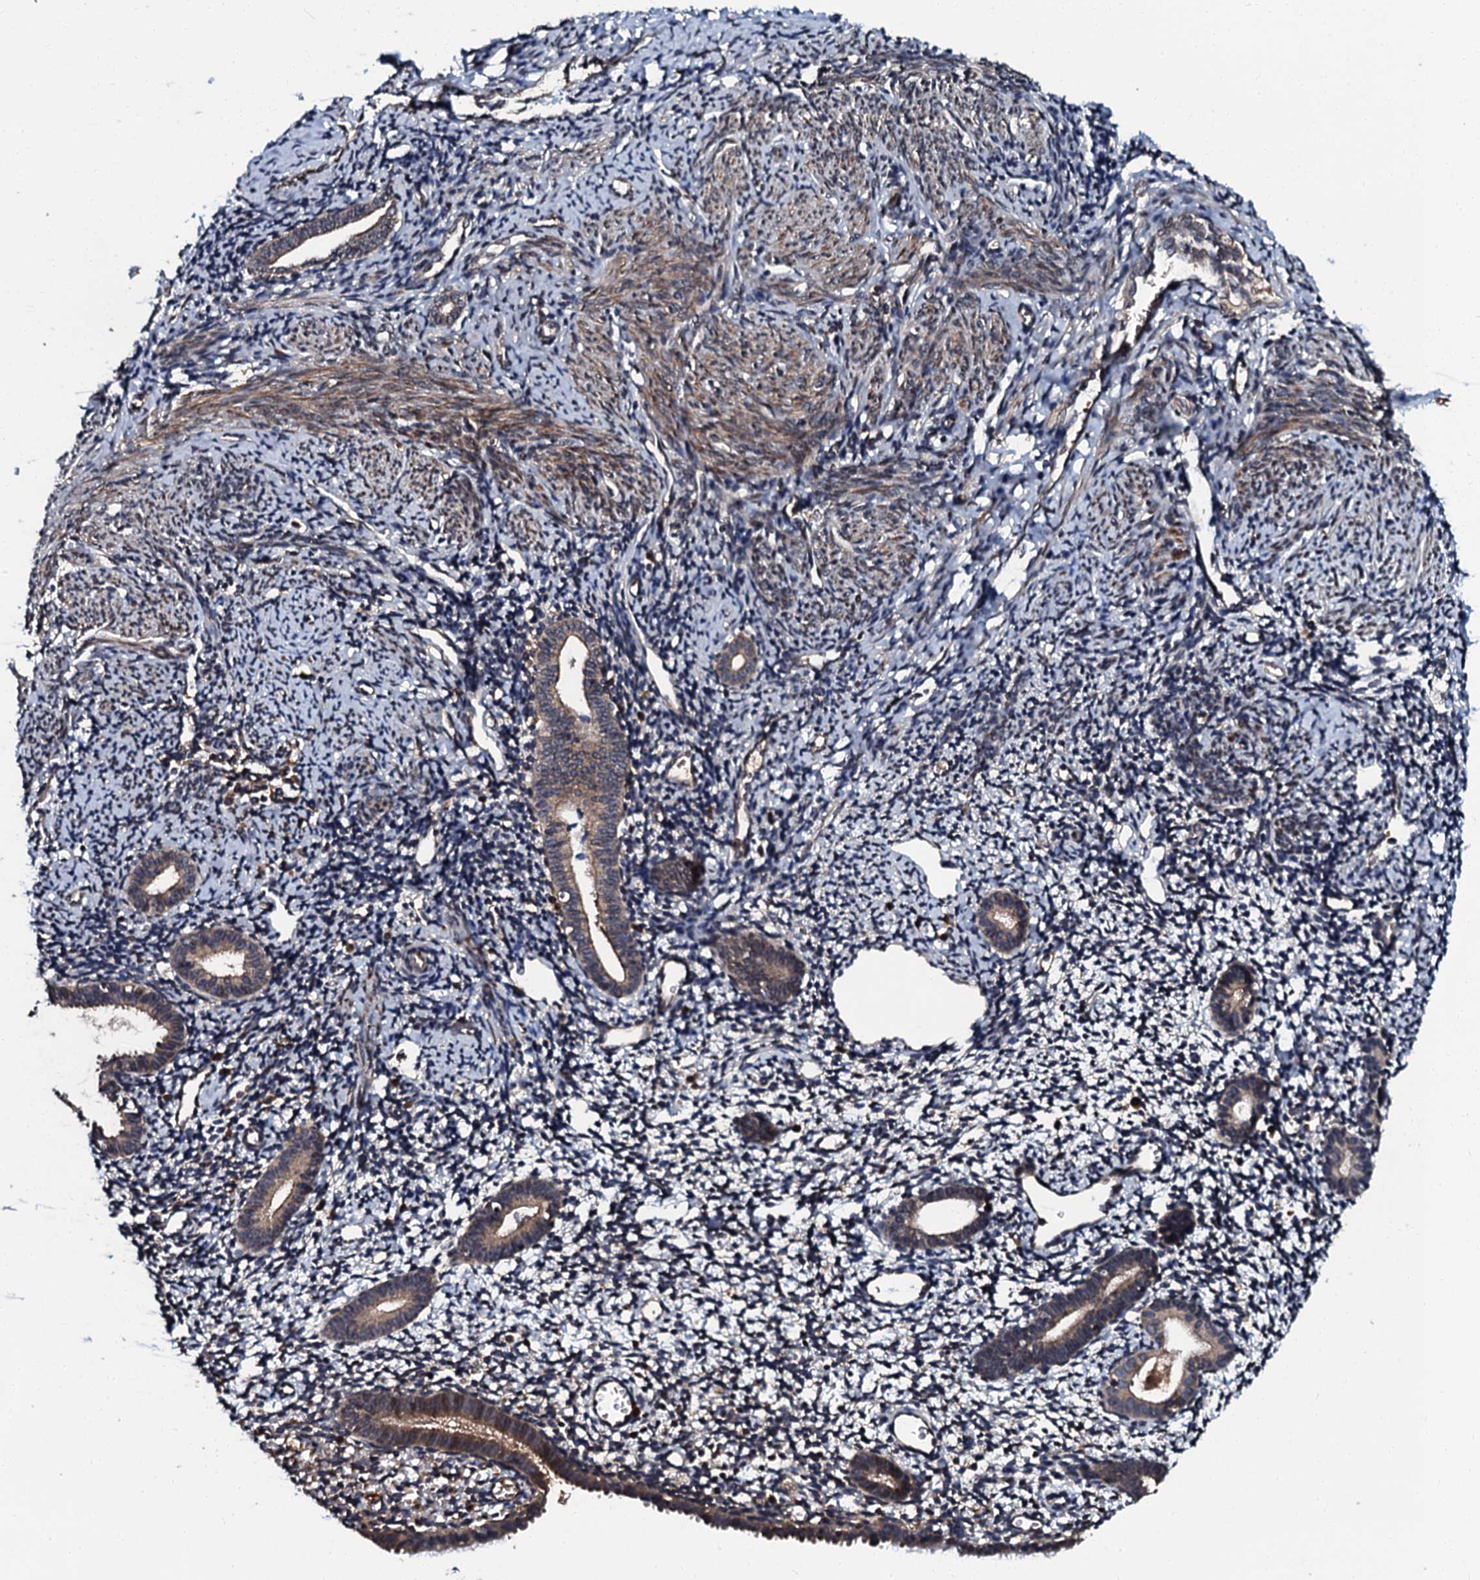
{"staining": {"intensity": "weak", "quantity": "25%-75%", "location": "cytoplasmic/membranous"}, "tissue": "endometrium", "cell_type": "Cells in endometrial stroma", "image_type": "normal", "snomed": [{"axis": "morphology", "description": "Normal tissue, NOS"}, {"axis": "topography", "description": "Endometrium"}], "caption": "Unremarkable endometrium reveals weak cytoplasmic/membranous staining in about 25%-75% of cells in endometrial stroma, visualized by immunohistochemistry. The staining was performed using DAB, with brown indicating positive protein expression. Nuclei are stained blue with hematoxylin.", "gene": "N4BP1", "patient": {"sex": "female", "age": 56}}